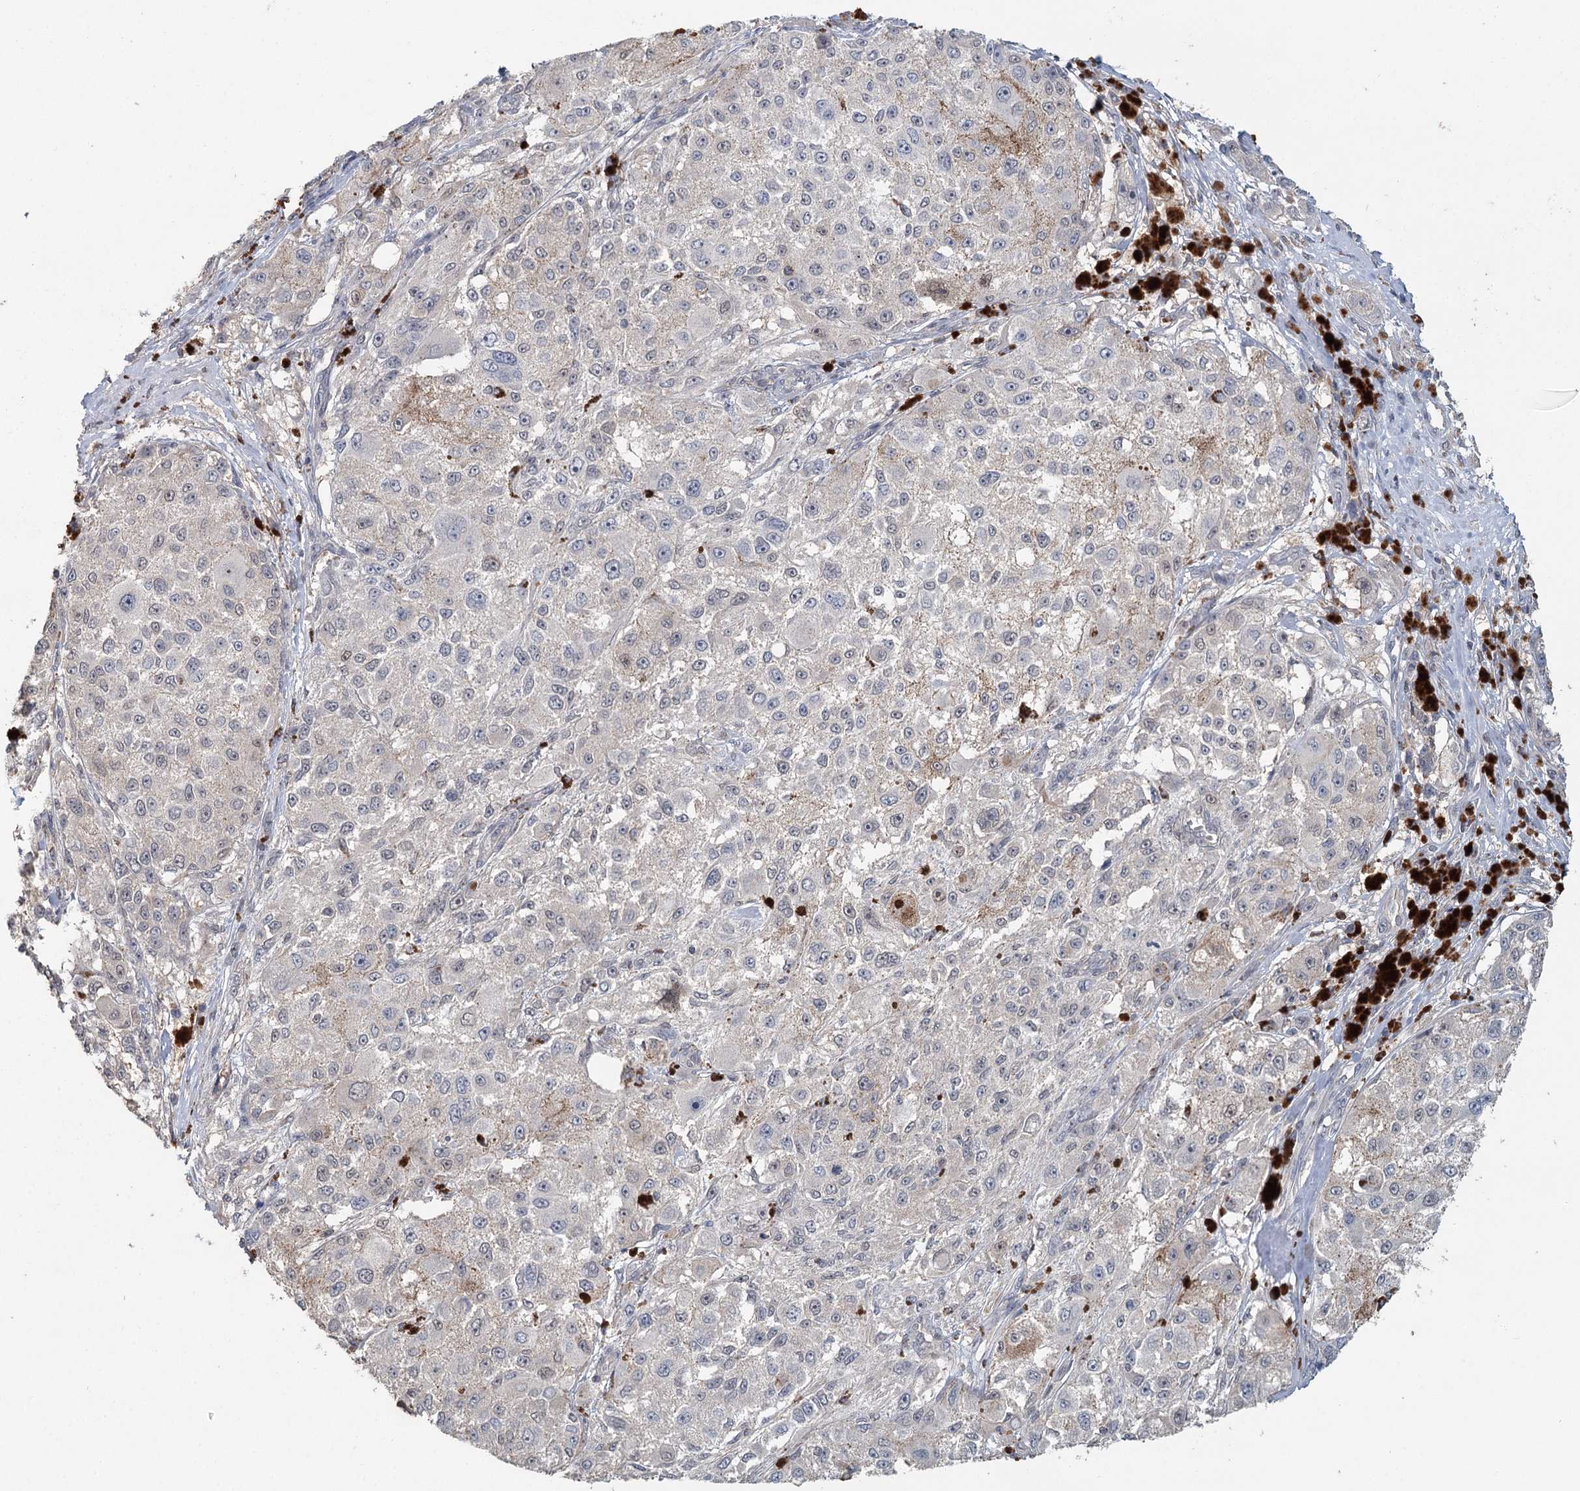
{"staining": {"intensity": "negative", "quantity": "none", "location": "none"}, "tissue": "melanoma", "cell_type": "Tumor cells", "image_type": "cancer", "snomed": [{"axis": "morphology", "description": "Necrosis, NOS"}, {"axis": "morphology", "description": "Malignant melanoma, NOS"}, {"axis": "topography", "description": "Skin"}], "caption": "Malignant melanoma stained for a protein using IHC exhibits no staining tumor cells.", "gene": "ADK", "patient": {"sex": "female", "age": 87}}